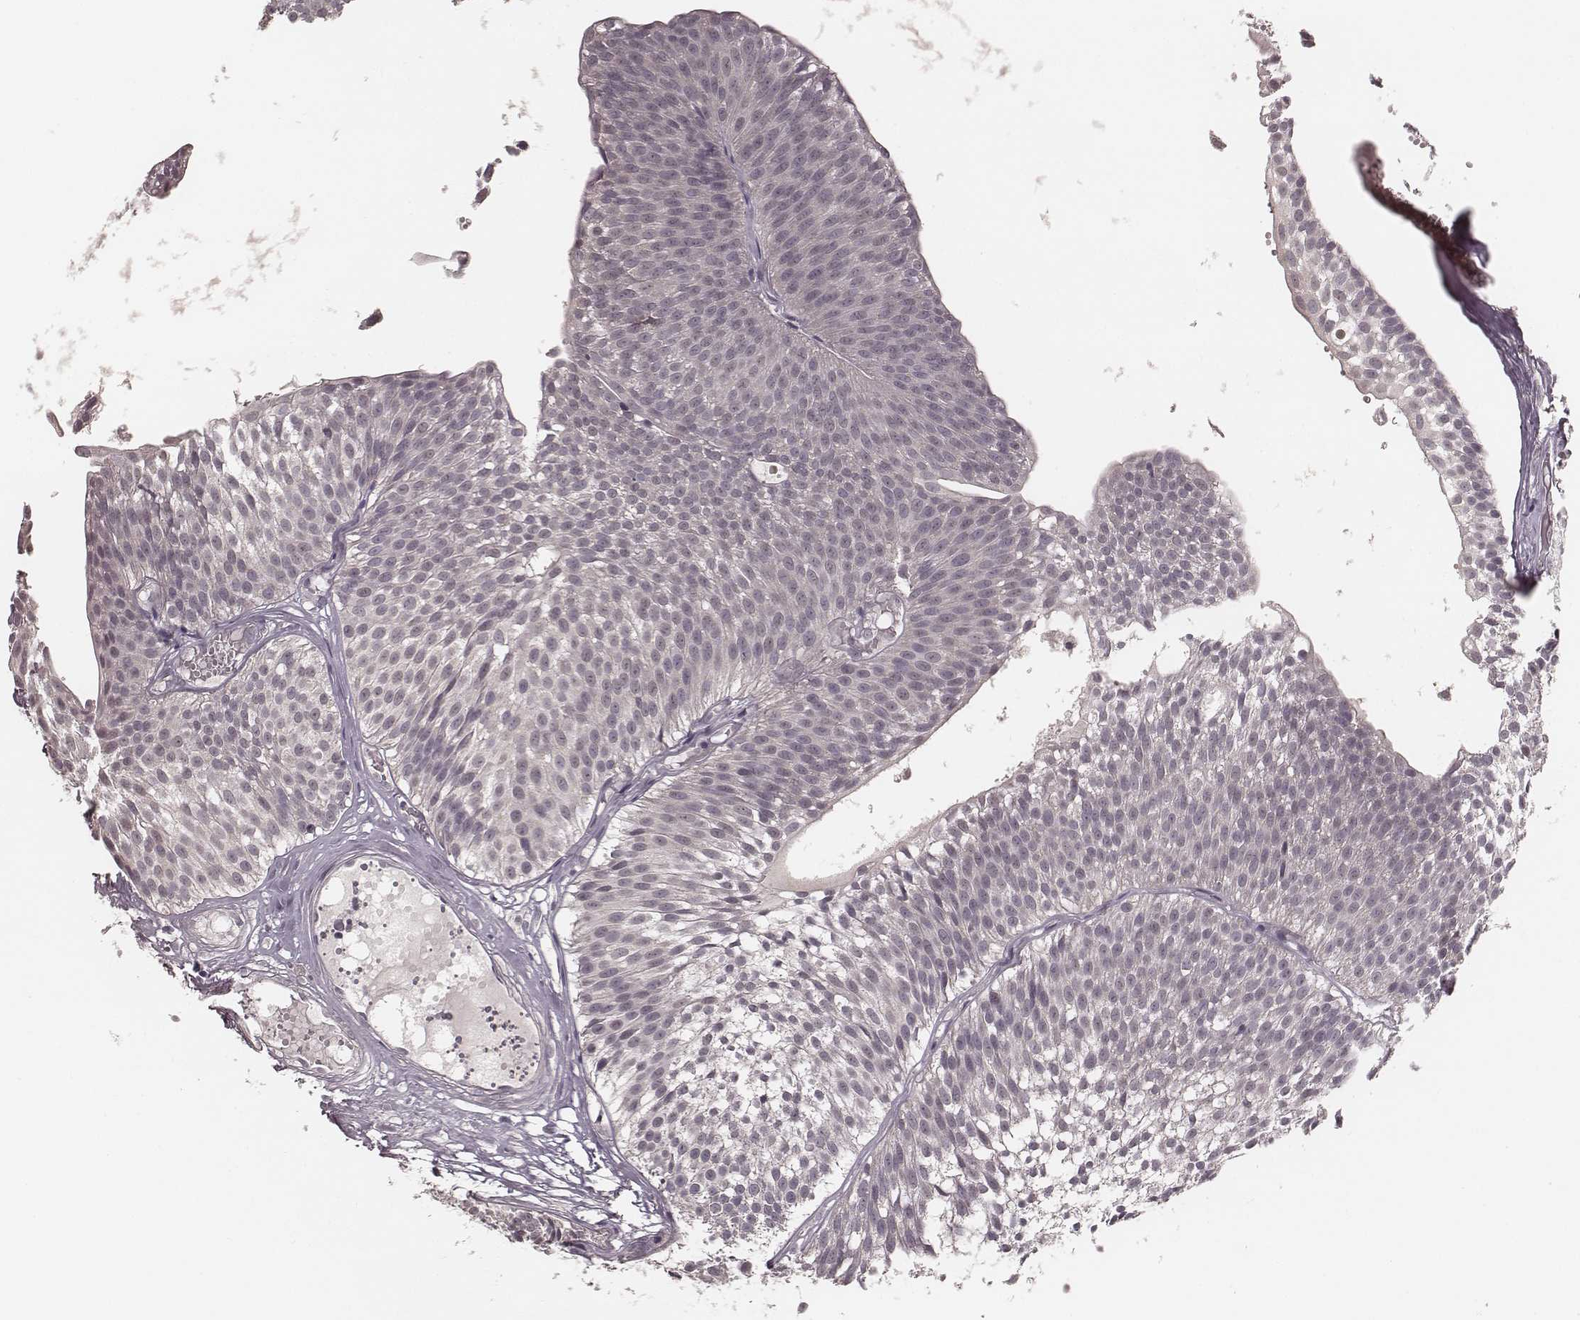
{"staining": {"intensity": "negative", "quantity": "none", "location": "none"}, "tissue": "urothelial cancer", "cell_type": "Tumor cells", "image_type": "cancer", "snomed": [{"axis": "morphology", "description": "Urothelial carcinoma, Low grade"}, {"axis": "topography", "description": "Urinary bladder"}], "caption": "An immunohistochemistry (IHC) photomicrograph of low-grade urothelial carcinoma is shown. There is no staining in tumor cells of low-grade urothelial carcinoma.", "gene": "LY6K", "patient": {"sex": "male", "age": 63}}